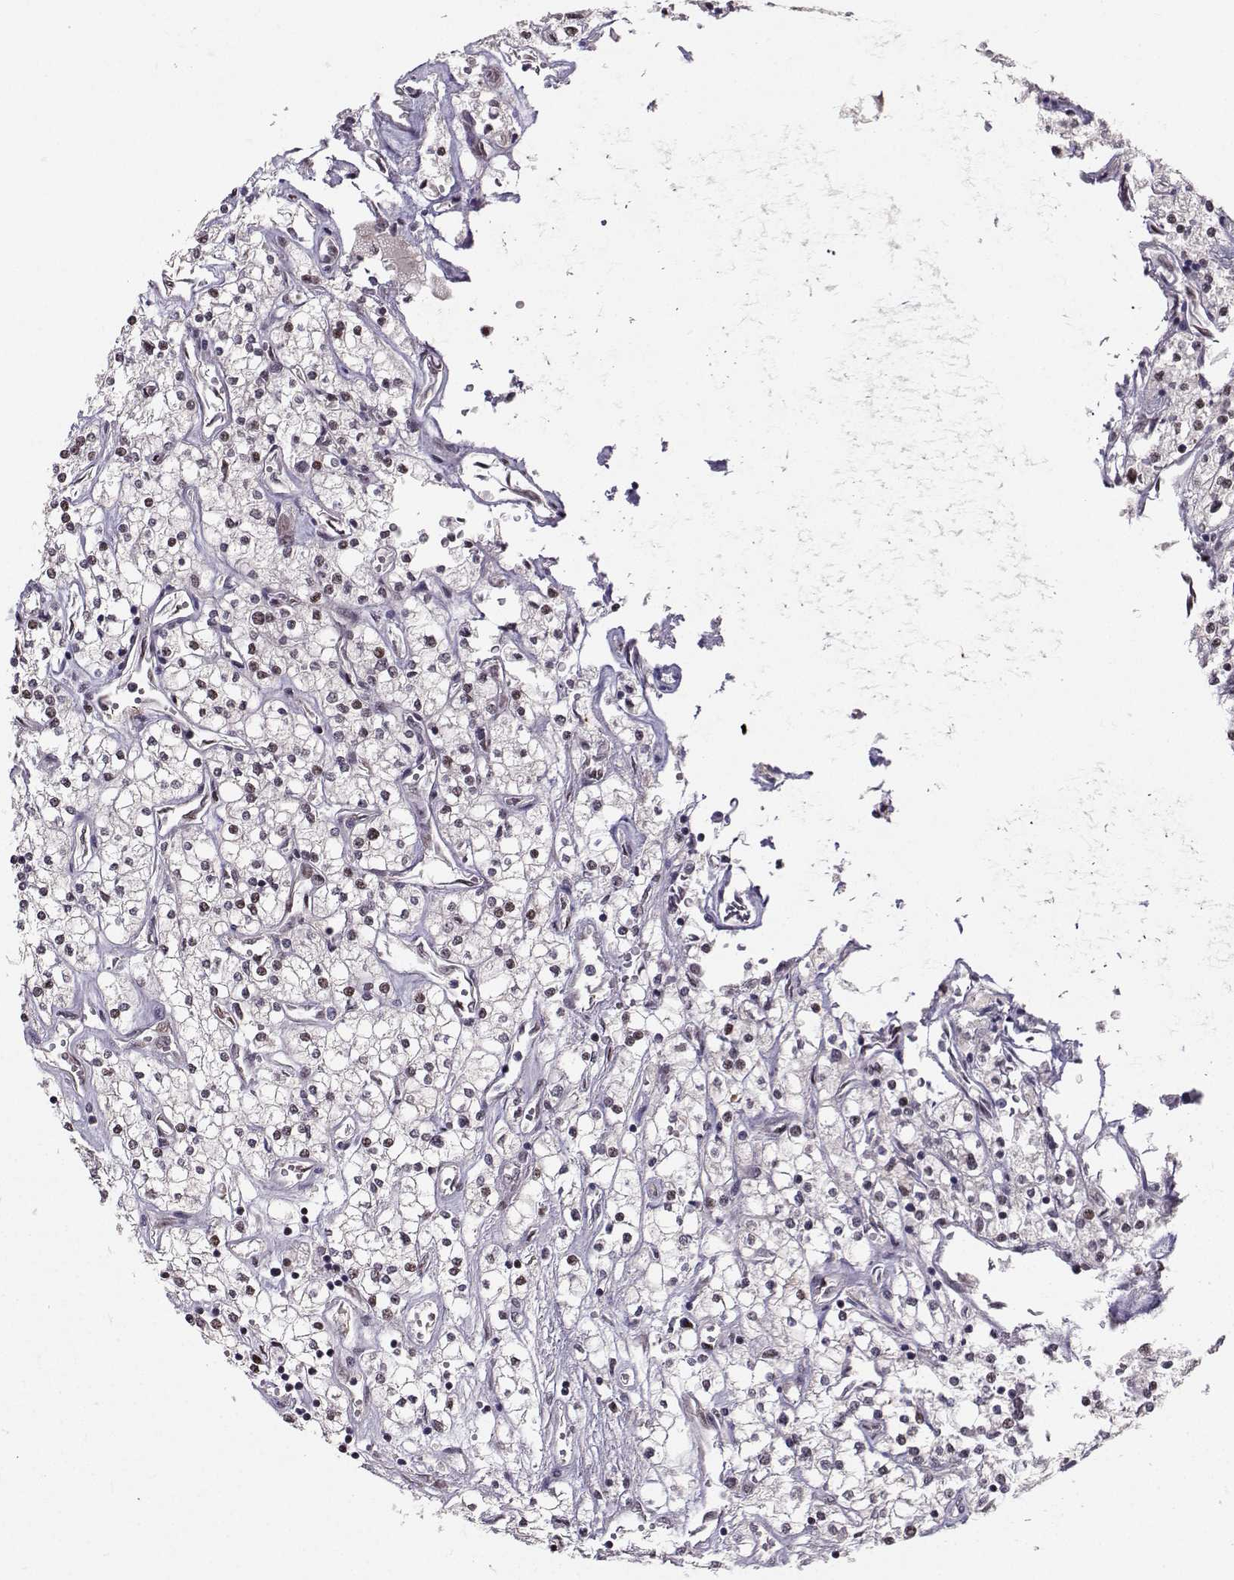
{"staining": {"intensity": "weak", "quantity": "25%-75%", "location": "nuclear"}, "tissue": "renal cancer", "cell_type": "Tumor cells", "image_type": "cancer", "snomed": [{"axis": "morphology", "description": "Adenocarcinoma, NOS"}, {"axis": "topography", "description": "Kidney"}], "caption": "Weak nuclear protein staining is appreciated in about 25%-75% of tumor cells in renal adenocarcinoma.", "gene": "PKP2", "patient": {"sex": "male", "age": 80}}